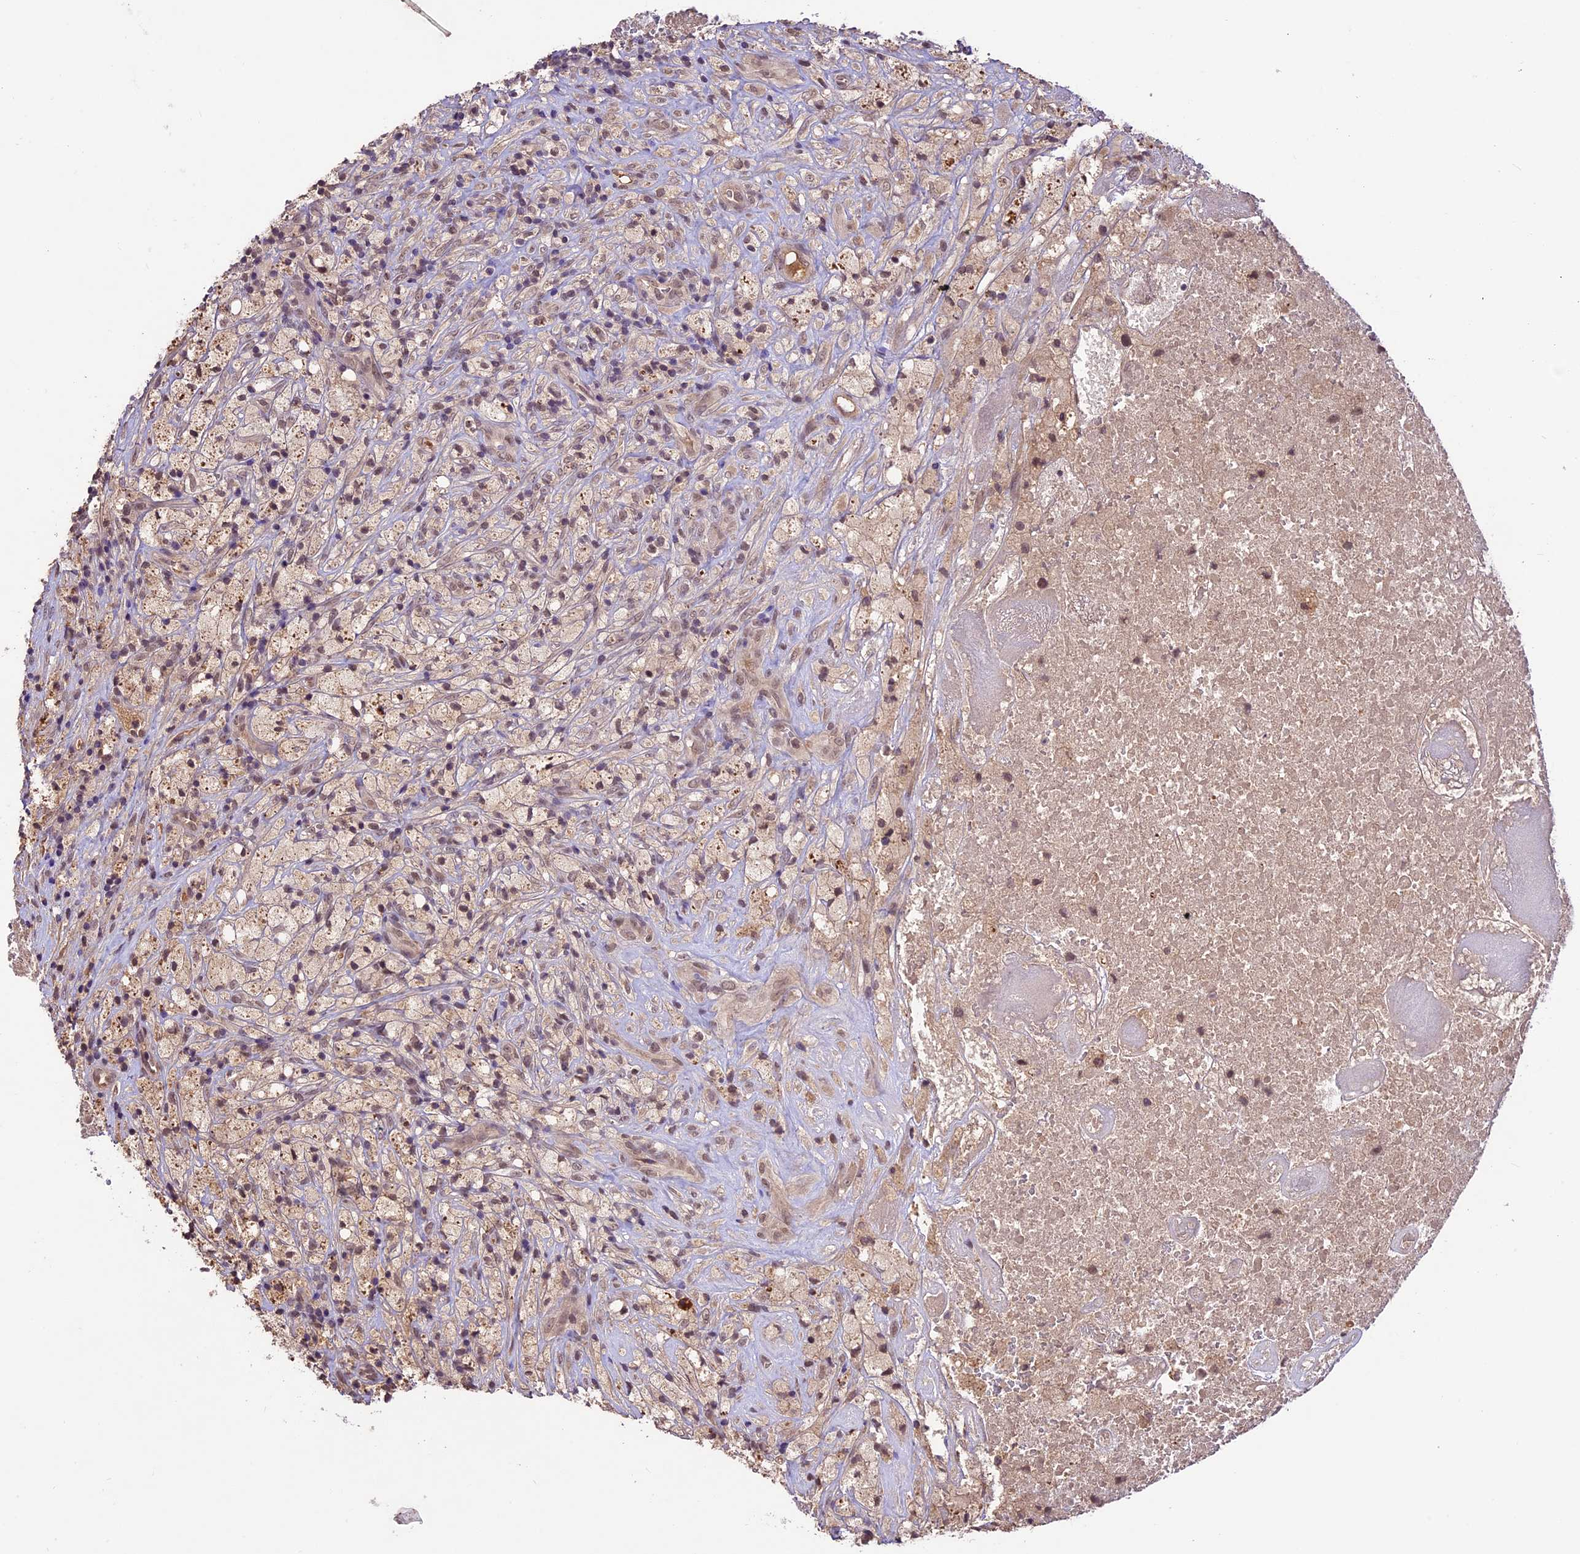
{"staining": {"intensity": "weak", "quantity": "25%-75%", "location": "nuclear"}, "tissue": "glioma", "cell_type": "Tumor cells", "image_type": "cancer", "snomed": [{"axis": "morphology", "description": "Glioma, malignant, High grade"}, {"axis": "topography", "description": "Brain"}], "caption": "Protein staining shows weak nuclear expression in approximately 25%-75% of tumor cells in malignant glioma (high-grade).", "gene": "ATP10A", "patient": {"sex": "male", "age": 69}}